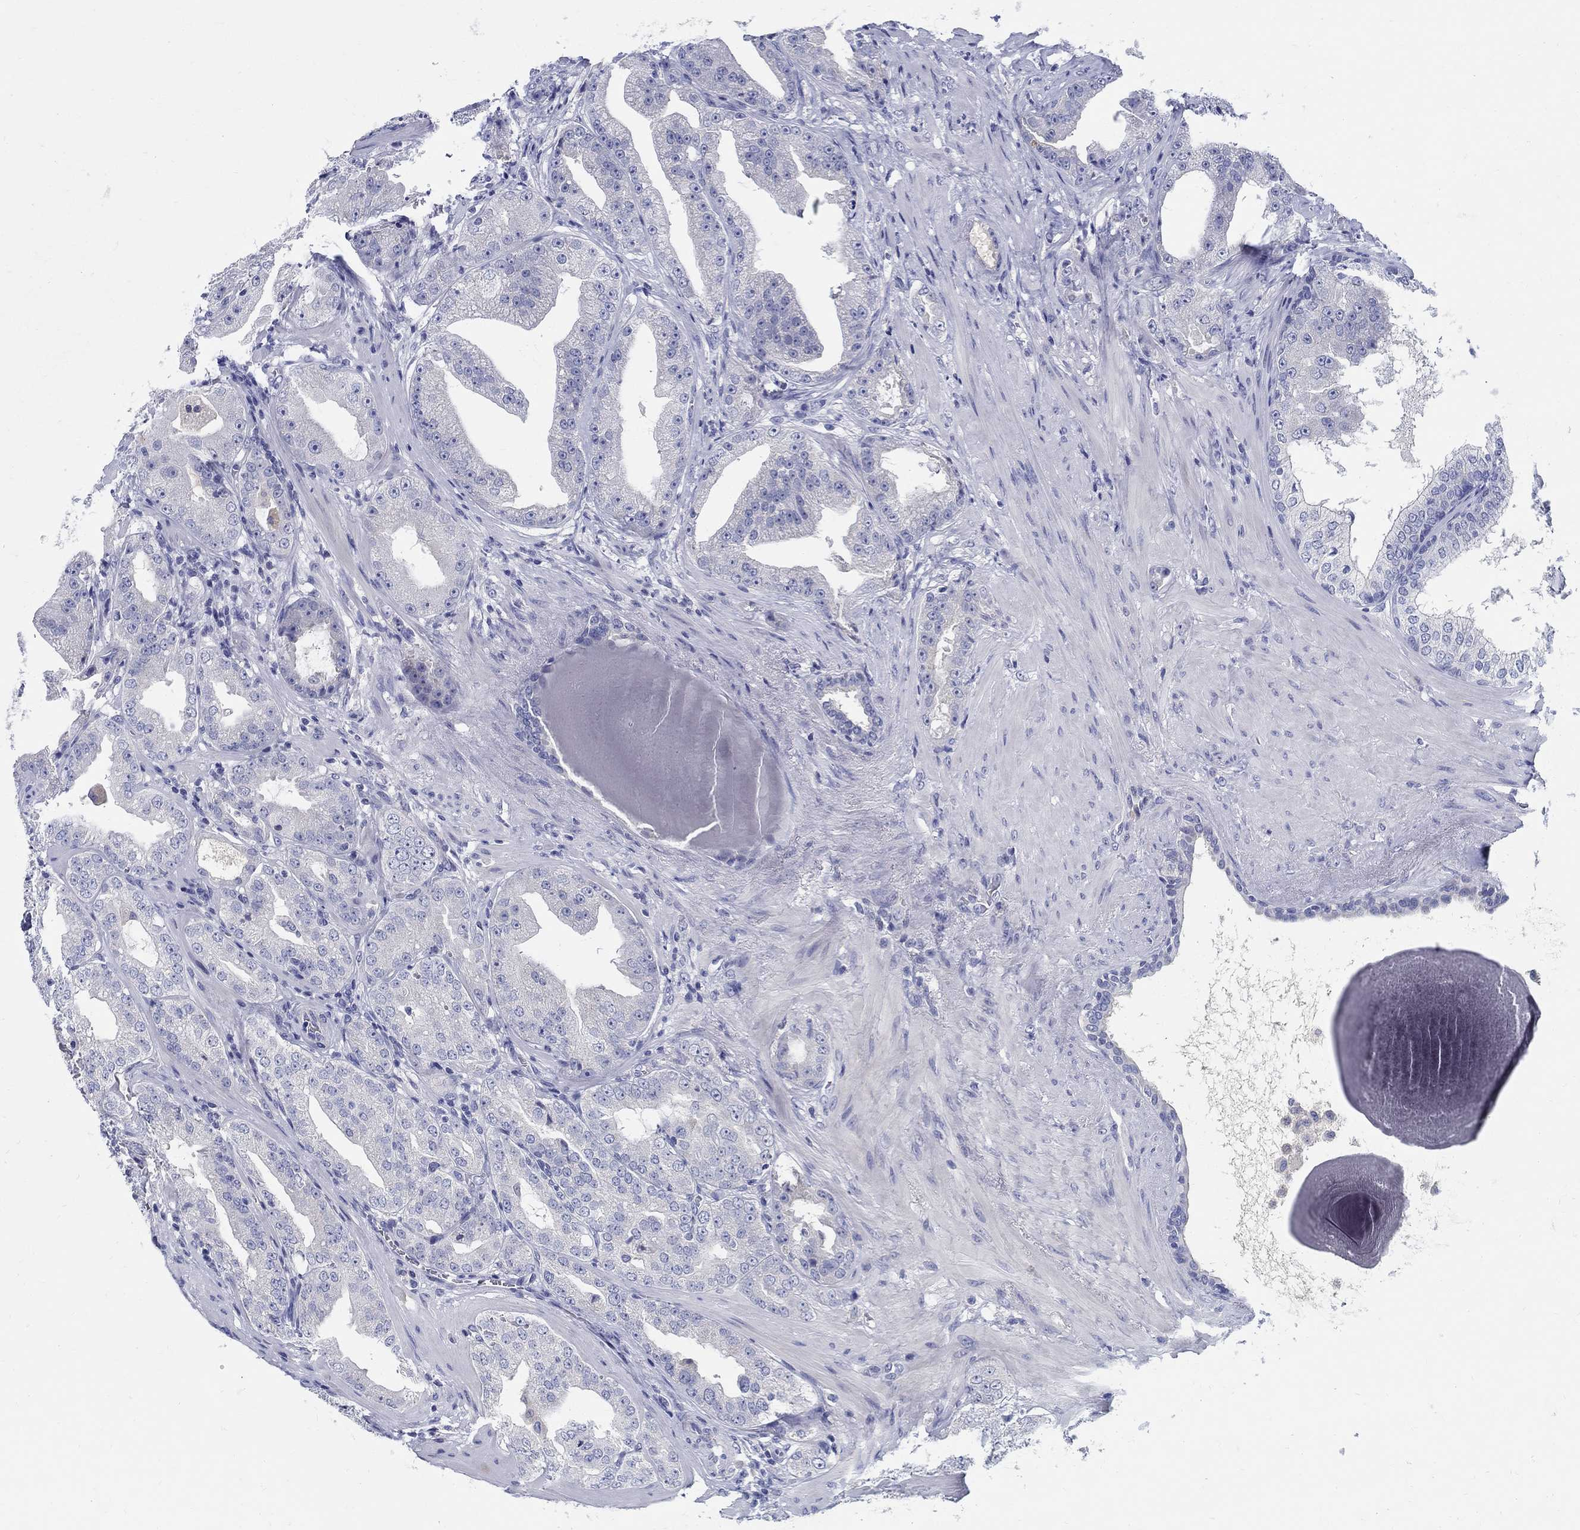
{"staining": {"intensity": "negative", "quantity": "none", "location": "none"}, "tissue": "prostate cancer", "cell_type": "Tumor cells", "image_type": "cancer", "snomed": [{"axis": "morphology", "description": "Adenocarcinoma, Low grade"}, {"axis": "topography", "description": "Prostate"}], "caption": "Prostate cancer (adenocarcinoma (low-grade)) was stained to show a protein in brown. There is no significant positivity in tumor cells. (DAB (3,3'-diaminobenzidine) immunohistochemistry (IHC), high magnification).", "gene": "CRYGD", "patient": {"sex": "male", "age": 62}}